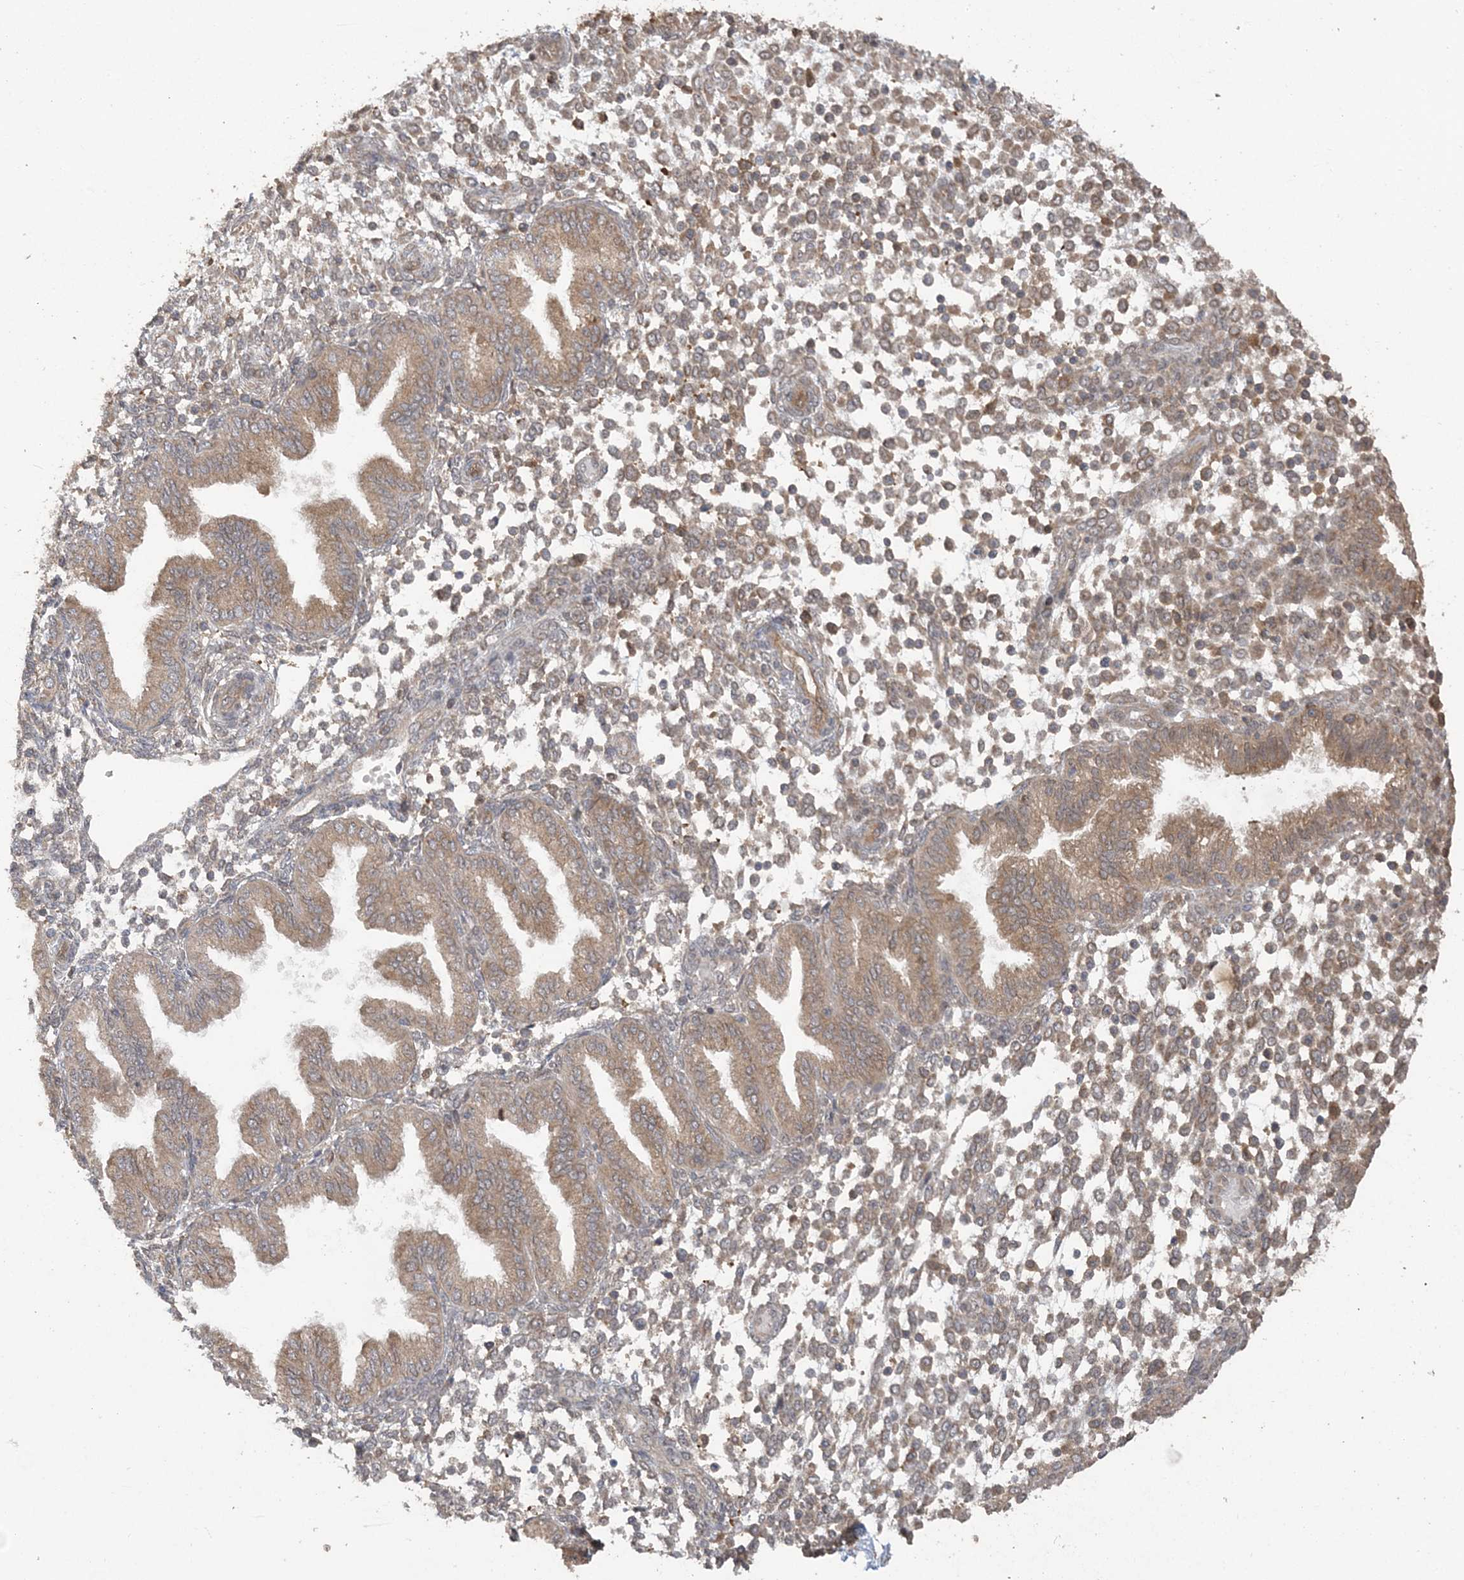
{"staining": {"intensity": "moderate", "quantity": "<25%", "location": "cytoplasmic/membranous"}, "tissue": "endometrium", "cell_type": "Cells in endometrial stroma", "image_type": "normal", "snomed": [{"axis": "morphology", "description": "Normal tissue, NOS"}, {"axis": "topography", "description": "Endometrium"}], "caption": "Immunohistochemical staining of unremarkable human endometrium demonstrates moderate cytoplasmic/membranous protein staining in about <25% of cells in endometrial stroma. The protein is stained brown, and the nuclei are stained in blue (DAB IHC with brightfield microscopy, high magnification).", "gene": "HERPUD1", "patient": {"sex": "female", "age": 53}}